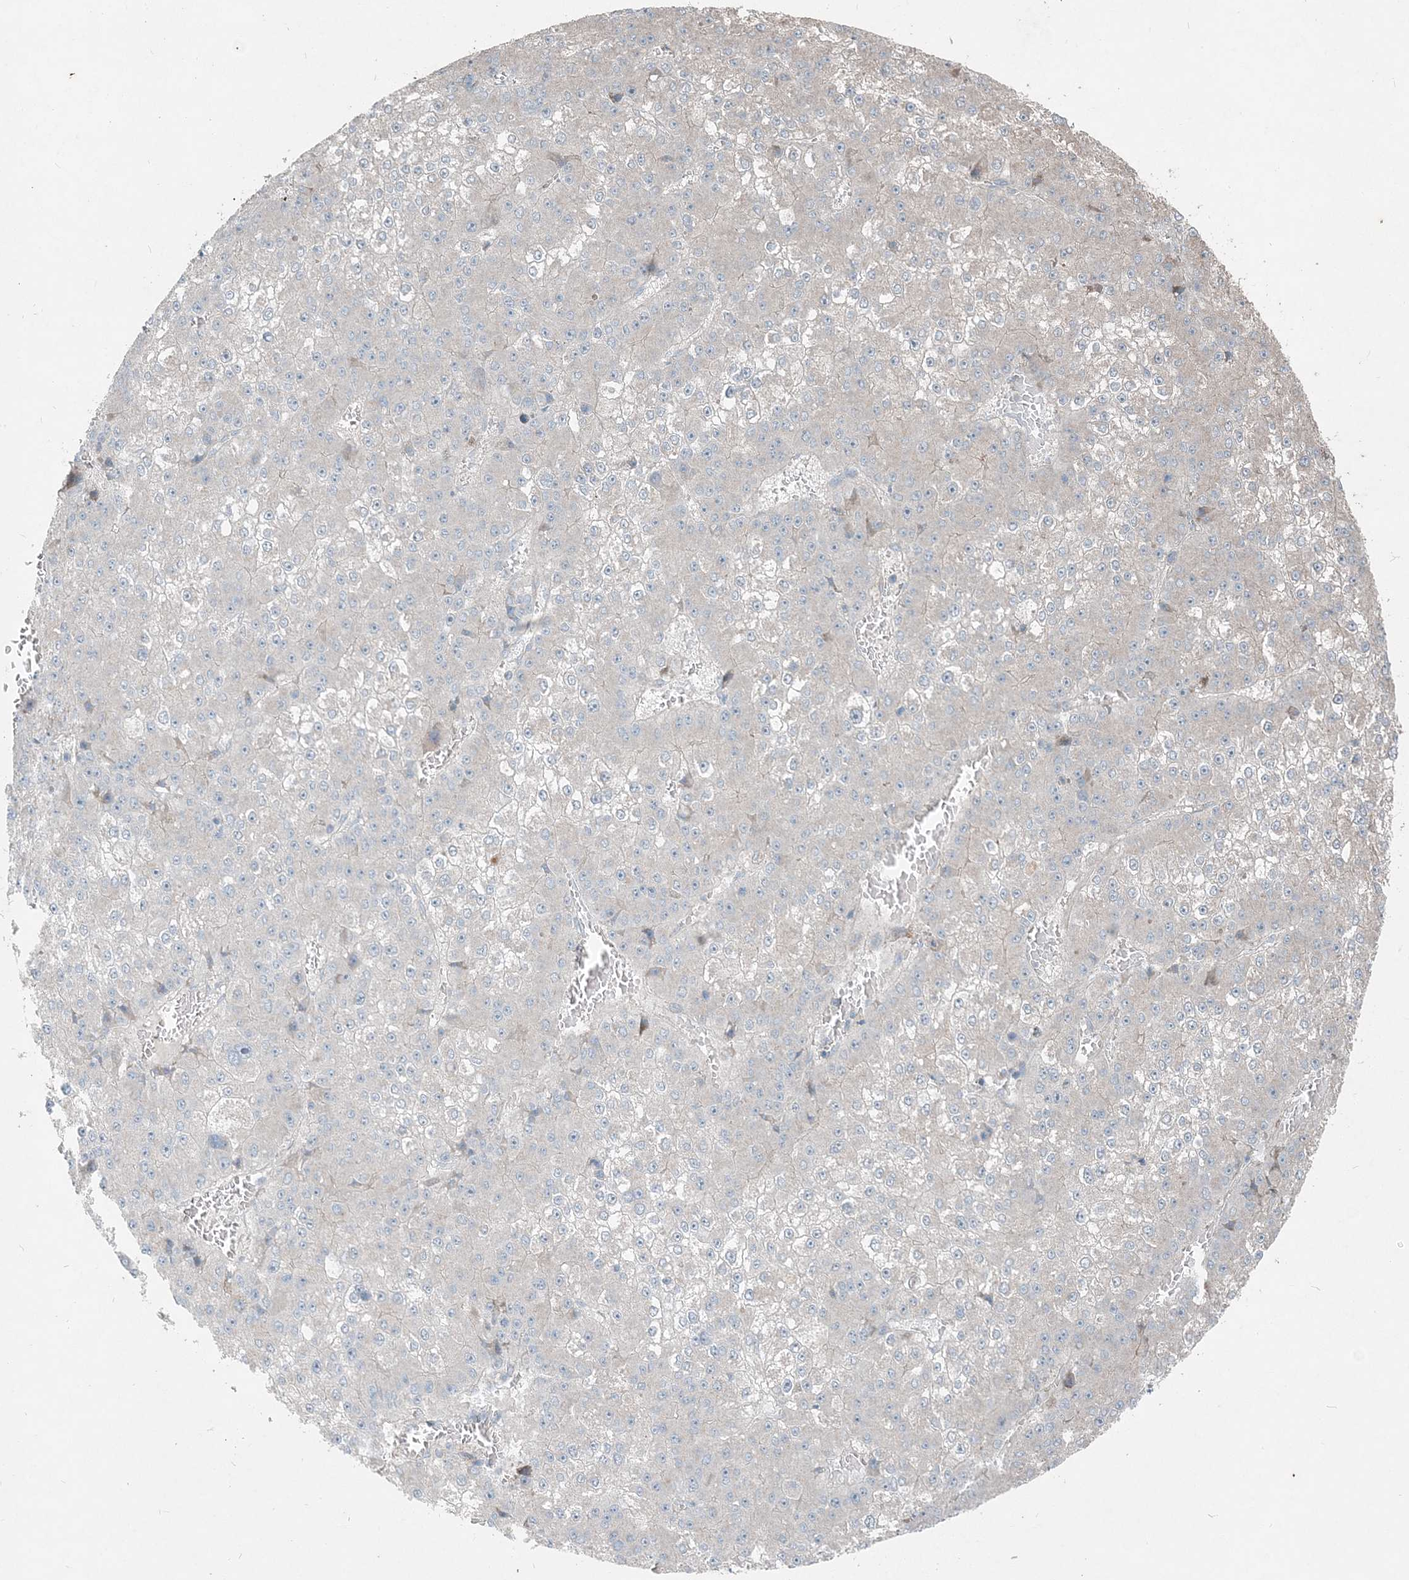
{"staining": {"intensity": "negative", "quantity": "none", "location": "none"}, "tissue": "liver cancer", "cell_type": "Tumor cells", "image_type": "cancer", "snomed": [{"axis": "morphology", "description": "Carcinoma, Hepatocellular, NOS"}, {"axis": "topography", "description": "Liver"}], "caption": "Immunohistochemistry (IHC) of hepatocellular carcinoma (liver) displays no positivity in tumor cells. The staining is performed using DAB (3,3'-diaminobenzidine) brown chromogen with nuclei counter-stained in using hematoxylin.", "gene": "INTU", "patient": {"sex": "female", "age": 73}}